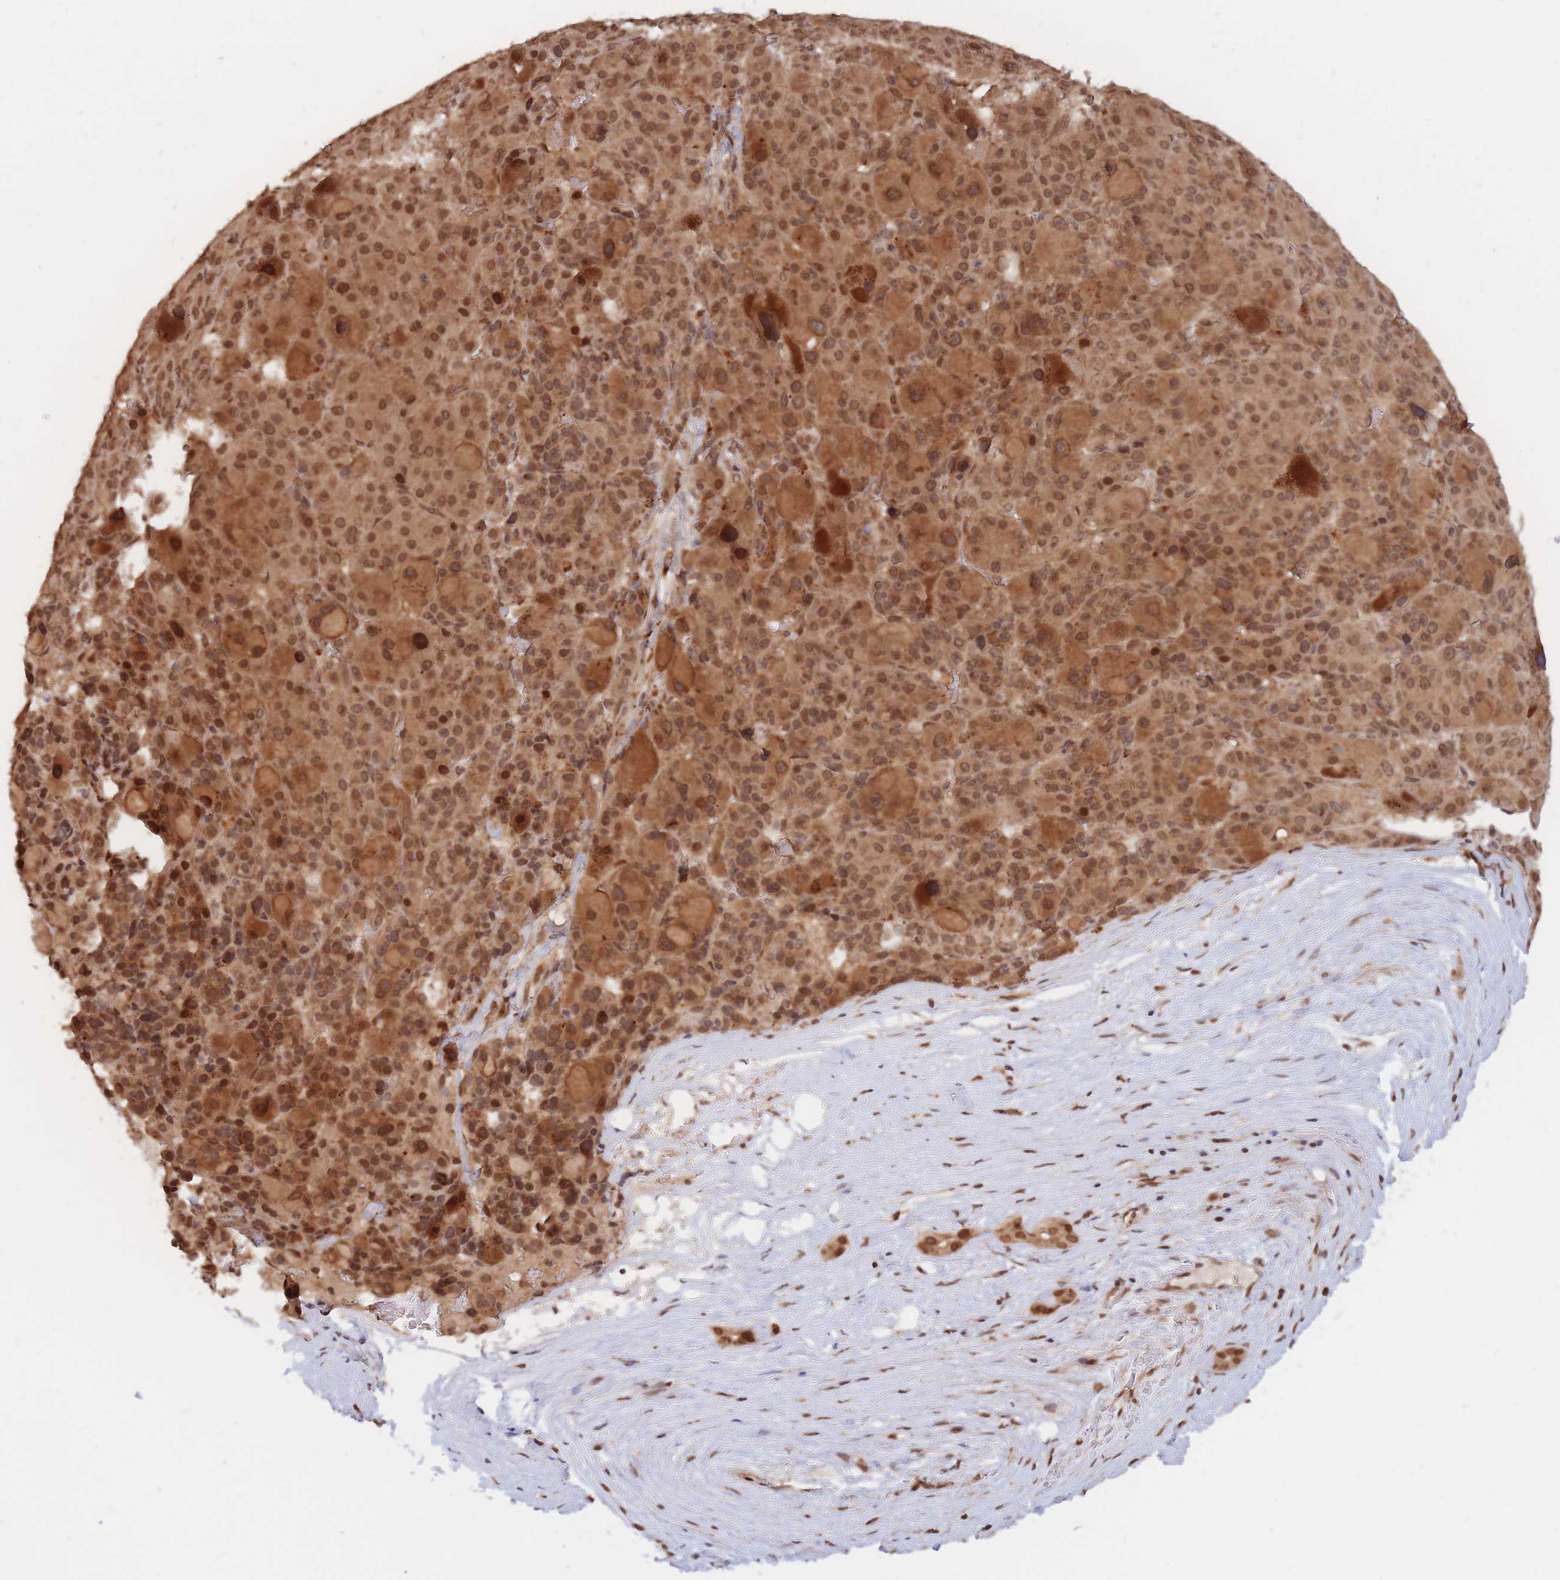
{"staining": {"intensity": "strong", "quantity": ">75%", "location": "cytoplasmic/membranous,nuclear"}, "tissue": "liver cancer", "cell_type": "Tumor cells", "image_type": "cancer", "snomed": [{"axis": "morphology", "description": "Carcinoma, Hepatocellular, NOS"}, {"axis": "topography", "description": "Liver"}], "caption": "Protein expression analysis of liver hepatocellular carcinoma demonstrates strong cytoplasmic/membranous and nuclear expression in approximately >75% of tumor cells.", "gene": "SRA1", "patient": {"sex": "male", "age": 76}}